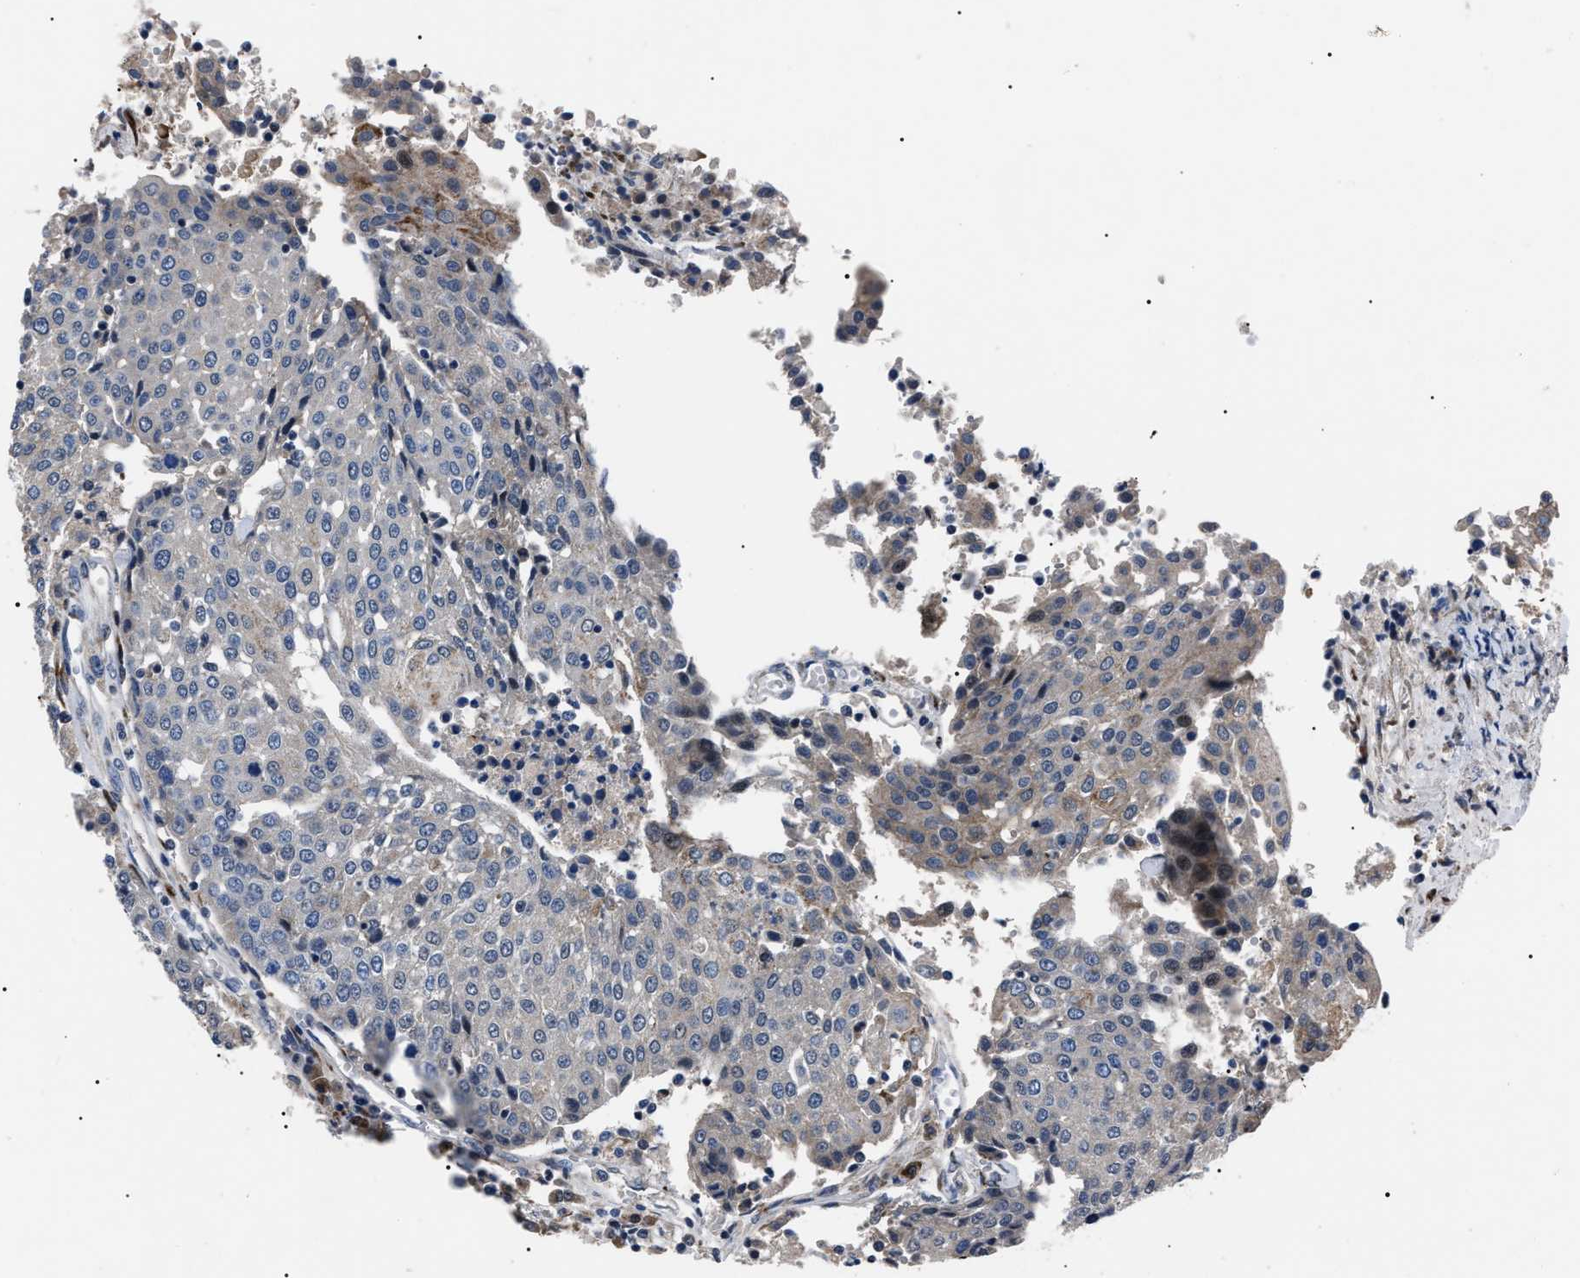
{"staining": {"intensity": "weak", "quantity": "<25%", "location": "cytoplasmic/membranous"}, "tissue": "urothelial cancer", "cell_type": "Tumor cells", "image_type": "cancer", "snomed": [{"axis": "morphology", "description": "Urothelial carcinoma, High grade"}, {"axis": "topography", "description": "Urinary bladder"}], "caption": "An immunohistochemistry (IHC) image of urothelial cancer is shown. There is no staining in tumor cells of urothelial cancer. (DAB (3,3'-diaminobenzidine) IHC visualized using brightfield microscopy, high magnification).", "gene": "LRRC14", "patient": {"sex": "female", "age": 85}}